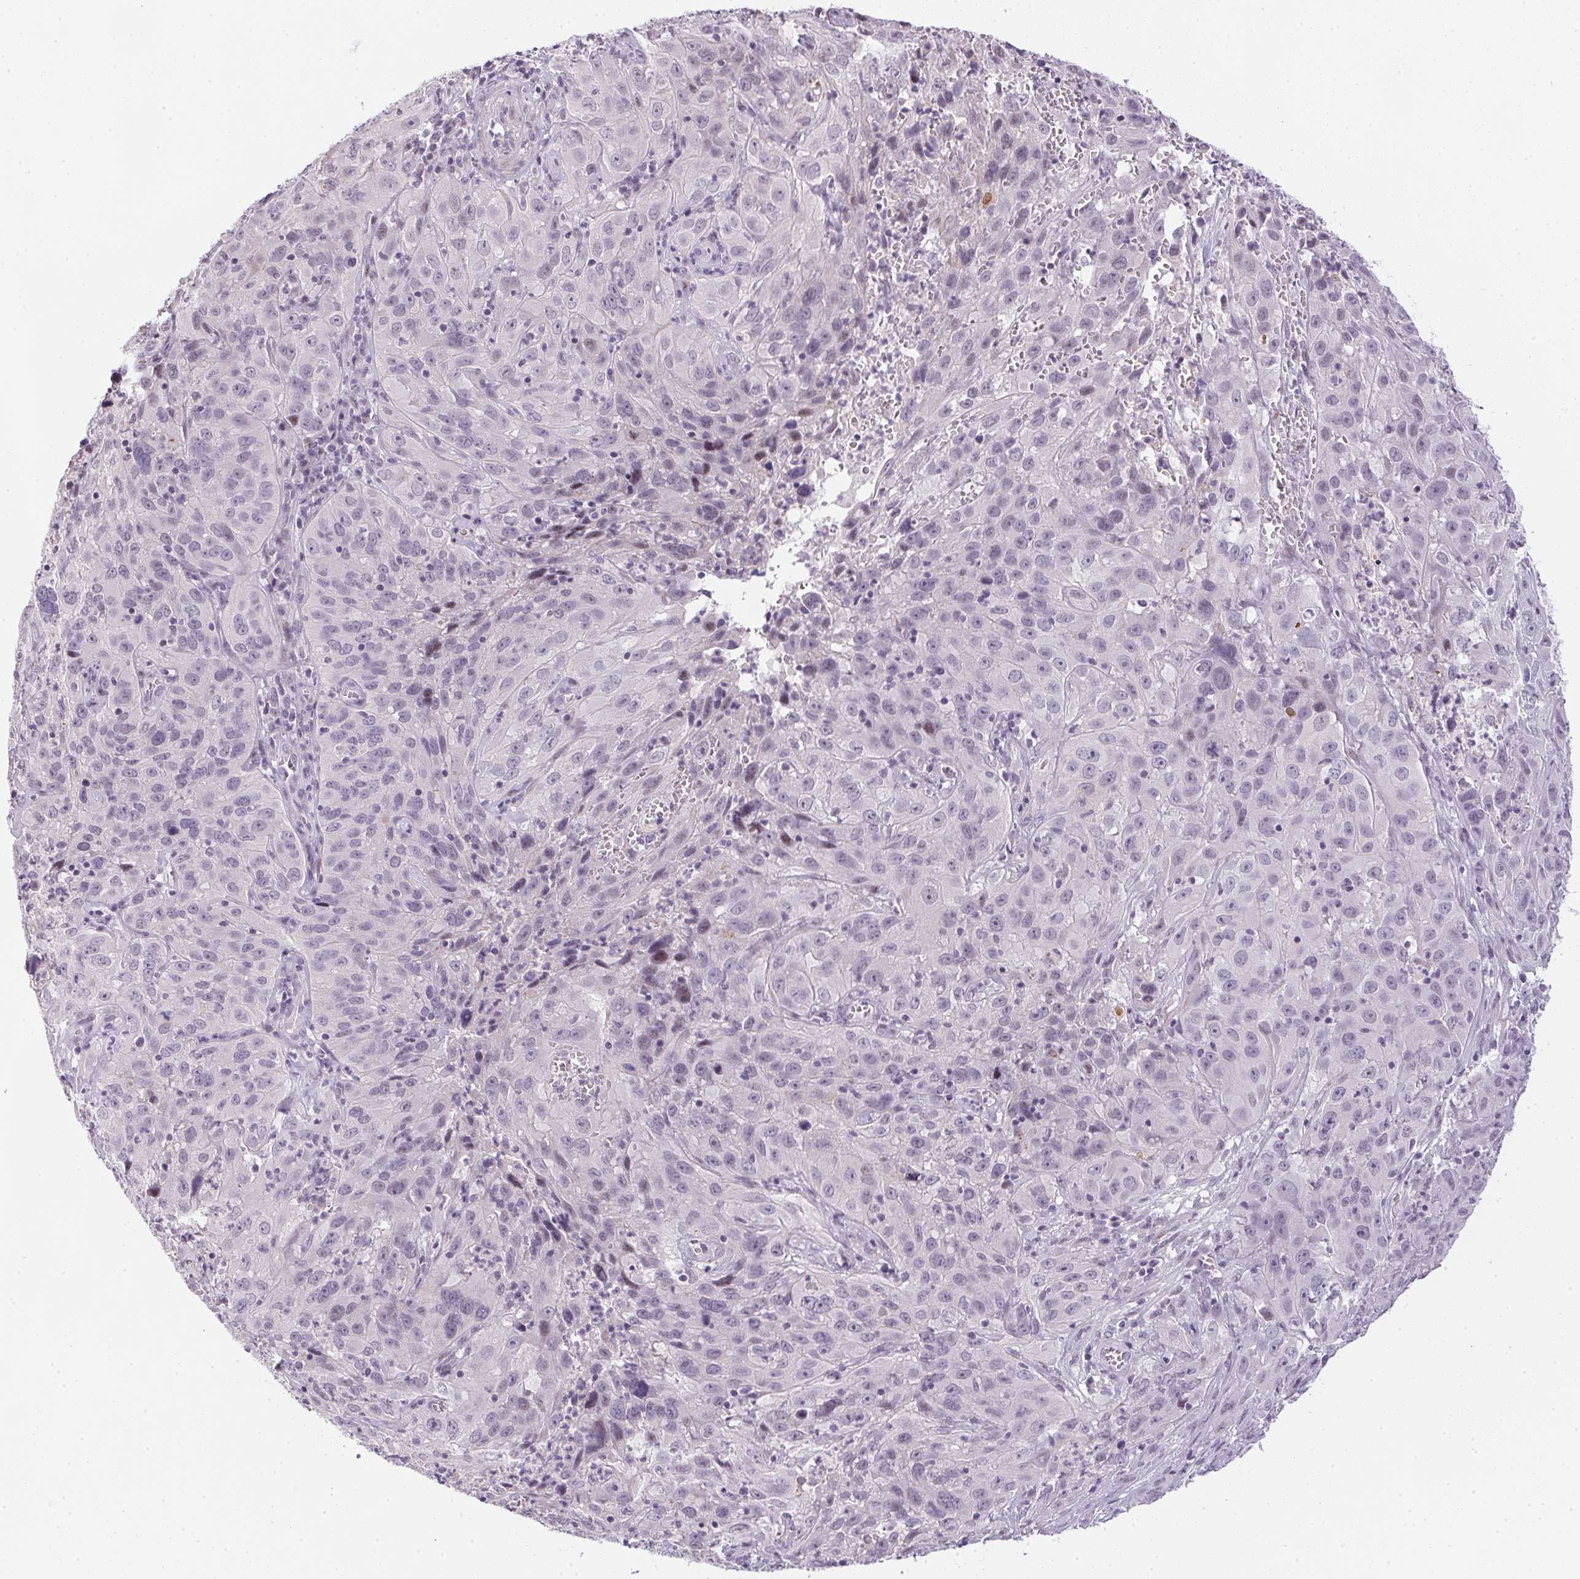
{"staining": {"intensity": "negative", "quantity": "none", "location": "none"}, "tissue": "cervical cancer", "cell_type": "Tumor cells", "image_type": "cancer", "snomed": [{"axis": "morphology", "description": "Squamous cell carcinoma, NOS"}, {"axis": "topography", "description": "Cervix"}], "caption": "Human cervical cancer stained for a protein using immunohistochemistry reveals no expression in tumor cells.", "gene": "GSDMC", "patient": {"sex": "female", "age": 32}}